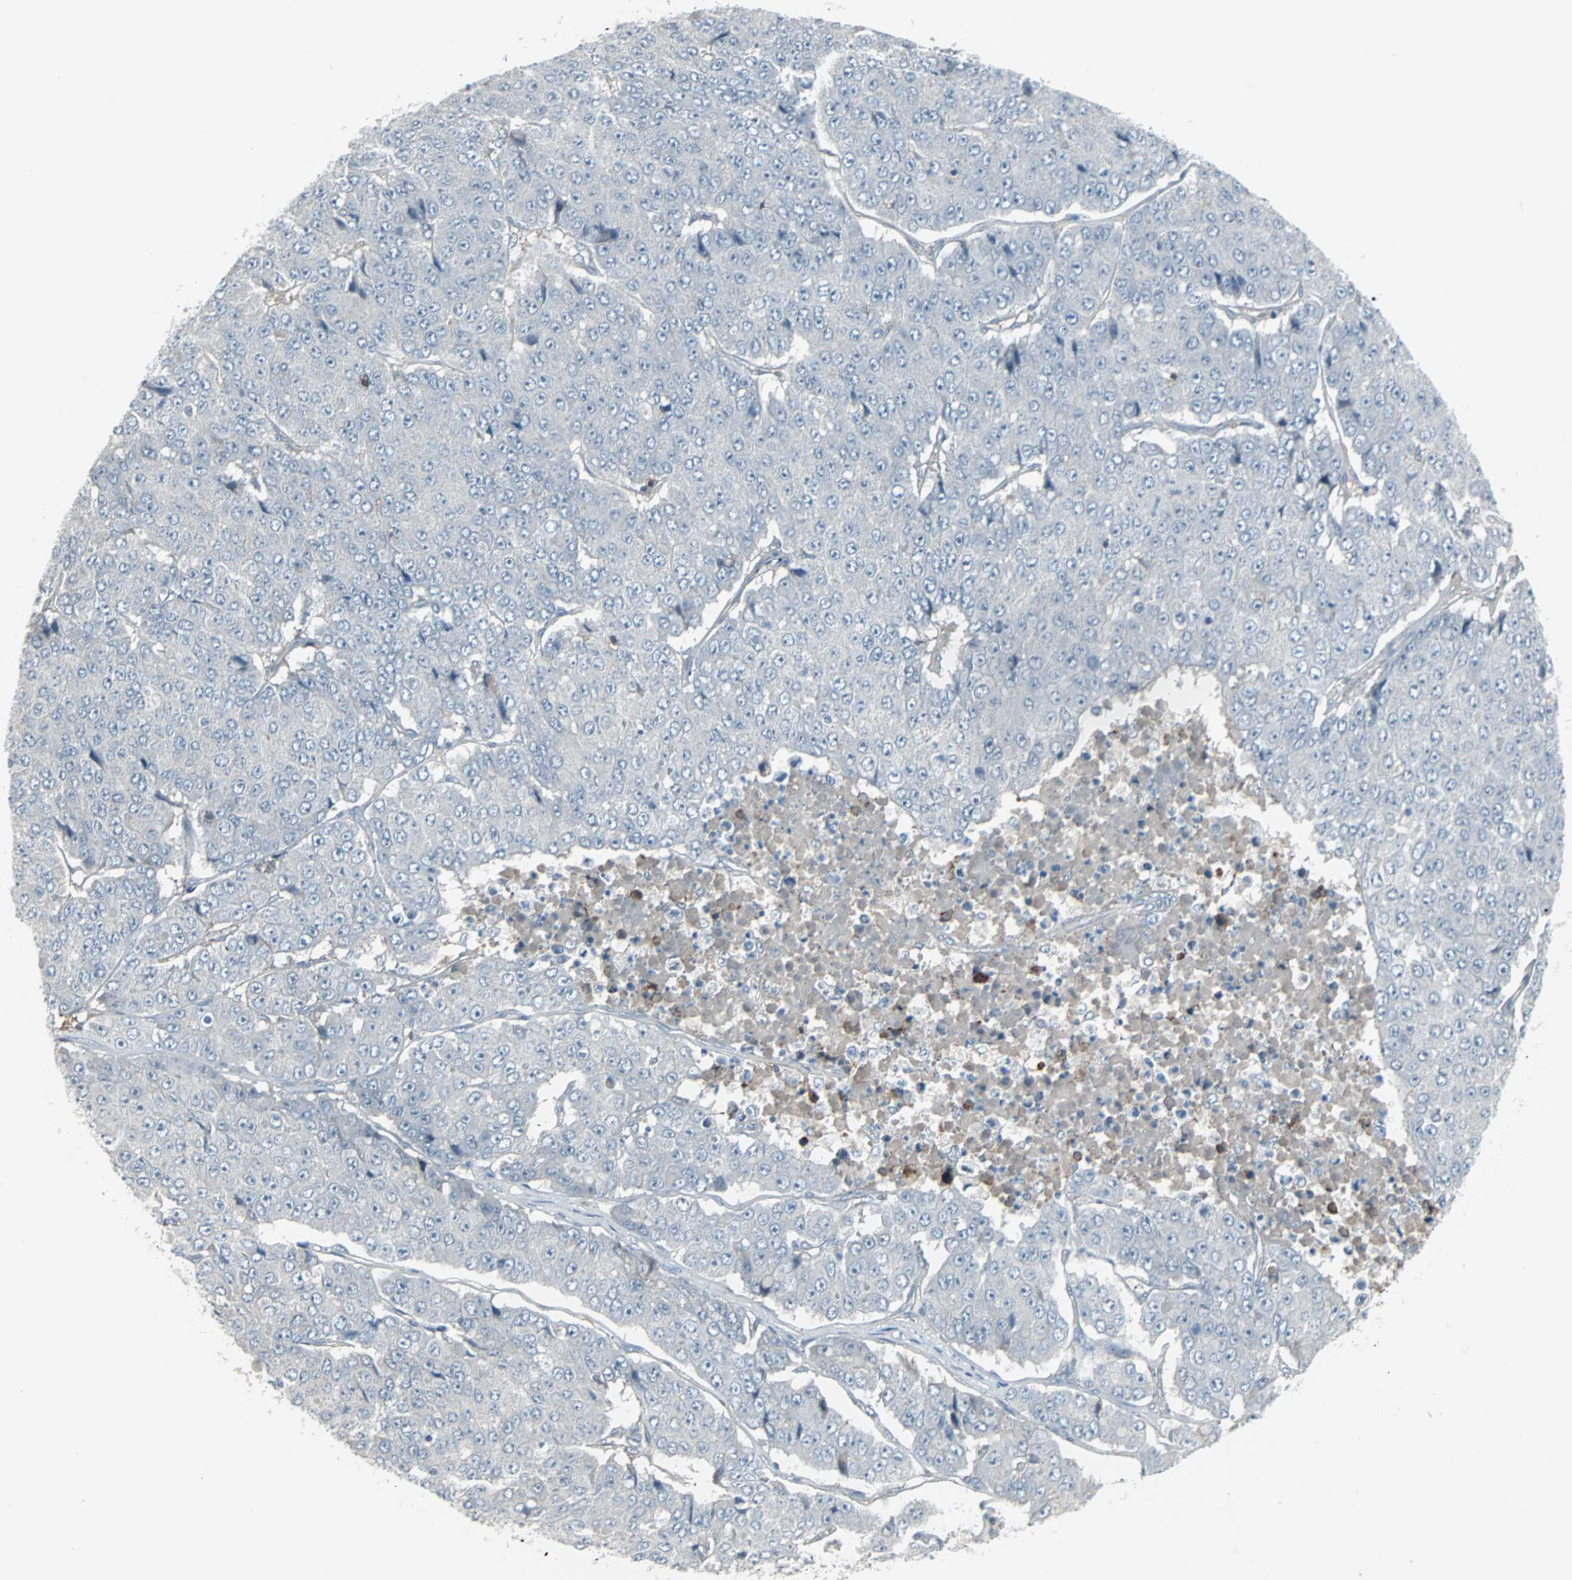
{"staining": {"intensity": "negative", "quantity": "none", "location": "none"}, "tissue": "pancreatic cancer", "cell_type": "Tumor cells", "image_type": "cancer", "snomed": [{"axis": "morphology", "description": "Adenocarcinoma, NOS"}, {"axis": "topography", "description": "Pancreas"}], "caption": "Micrograph shows no protein expression in tumor cells of pancreatic cancer tissue.", "gene": "ZSCAN32", "patient": {"sex": "male", "age": 50}}